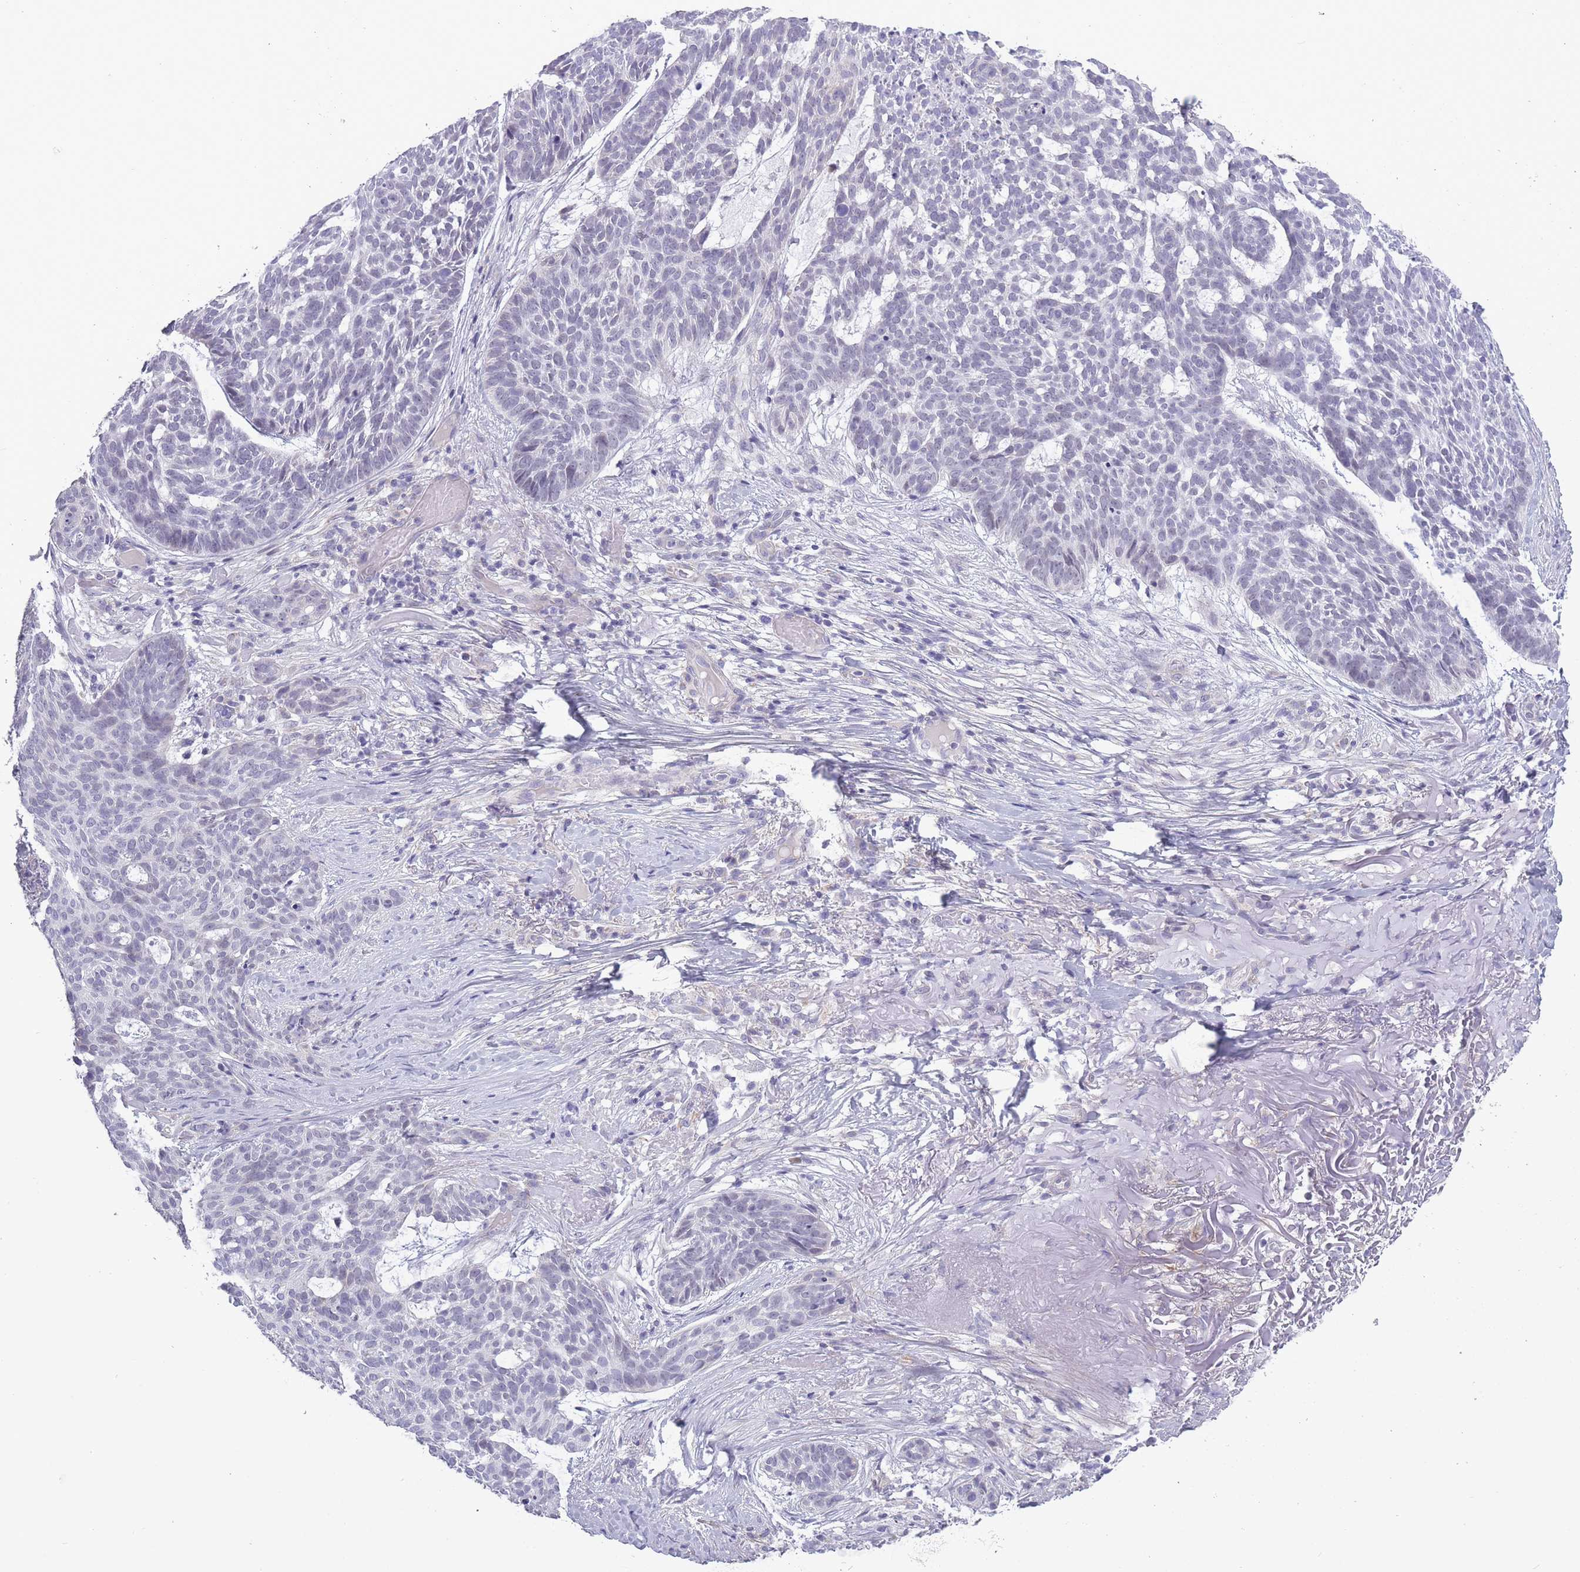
{"staining": {"intensity": "moderate", "quantity": "<25%", "location": "nuclear"}, "tissue": "skin cancer", "cell_type": "Tumor cells", "image_type": "cancer", "snomed": [{"axis": "morphology", "description": "Basal cell carcinoma"}, {"axis": "topography", "description": "Skin"}], "caption": "Brown immunohistochemical staining in basal cell carcinoma (skin) shows moderate nuclear expression in approximately <25% of tumor cells.", "gene": "ZBTB24", "patient": {"sex": "female", "age": 89}}